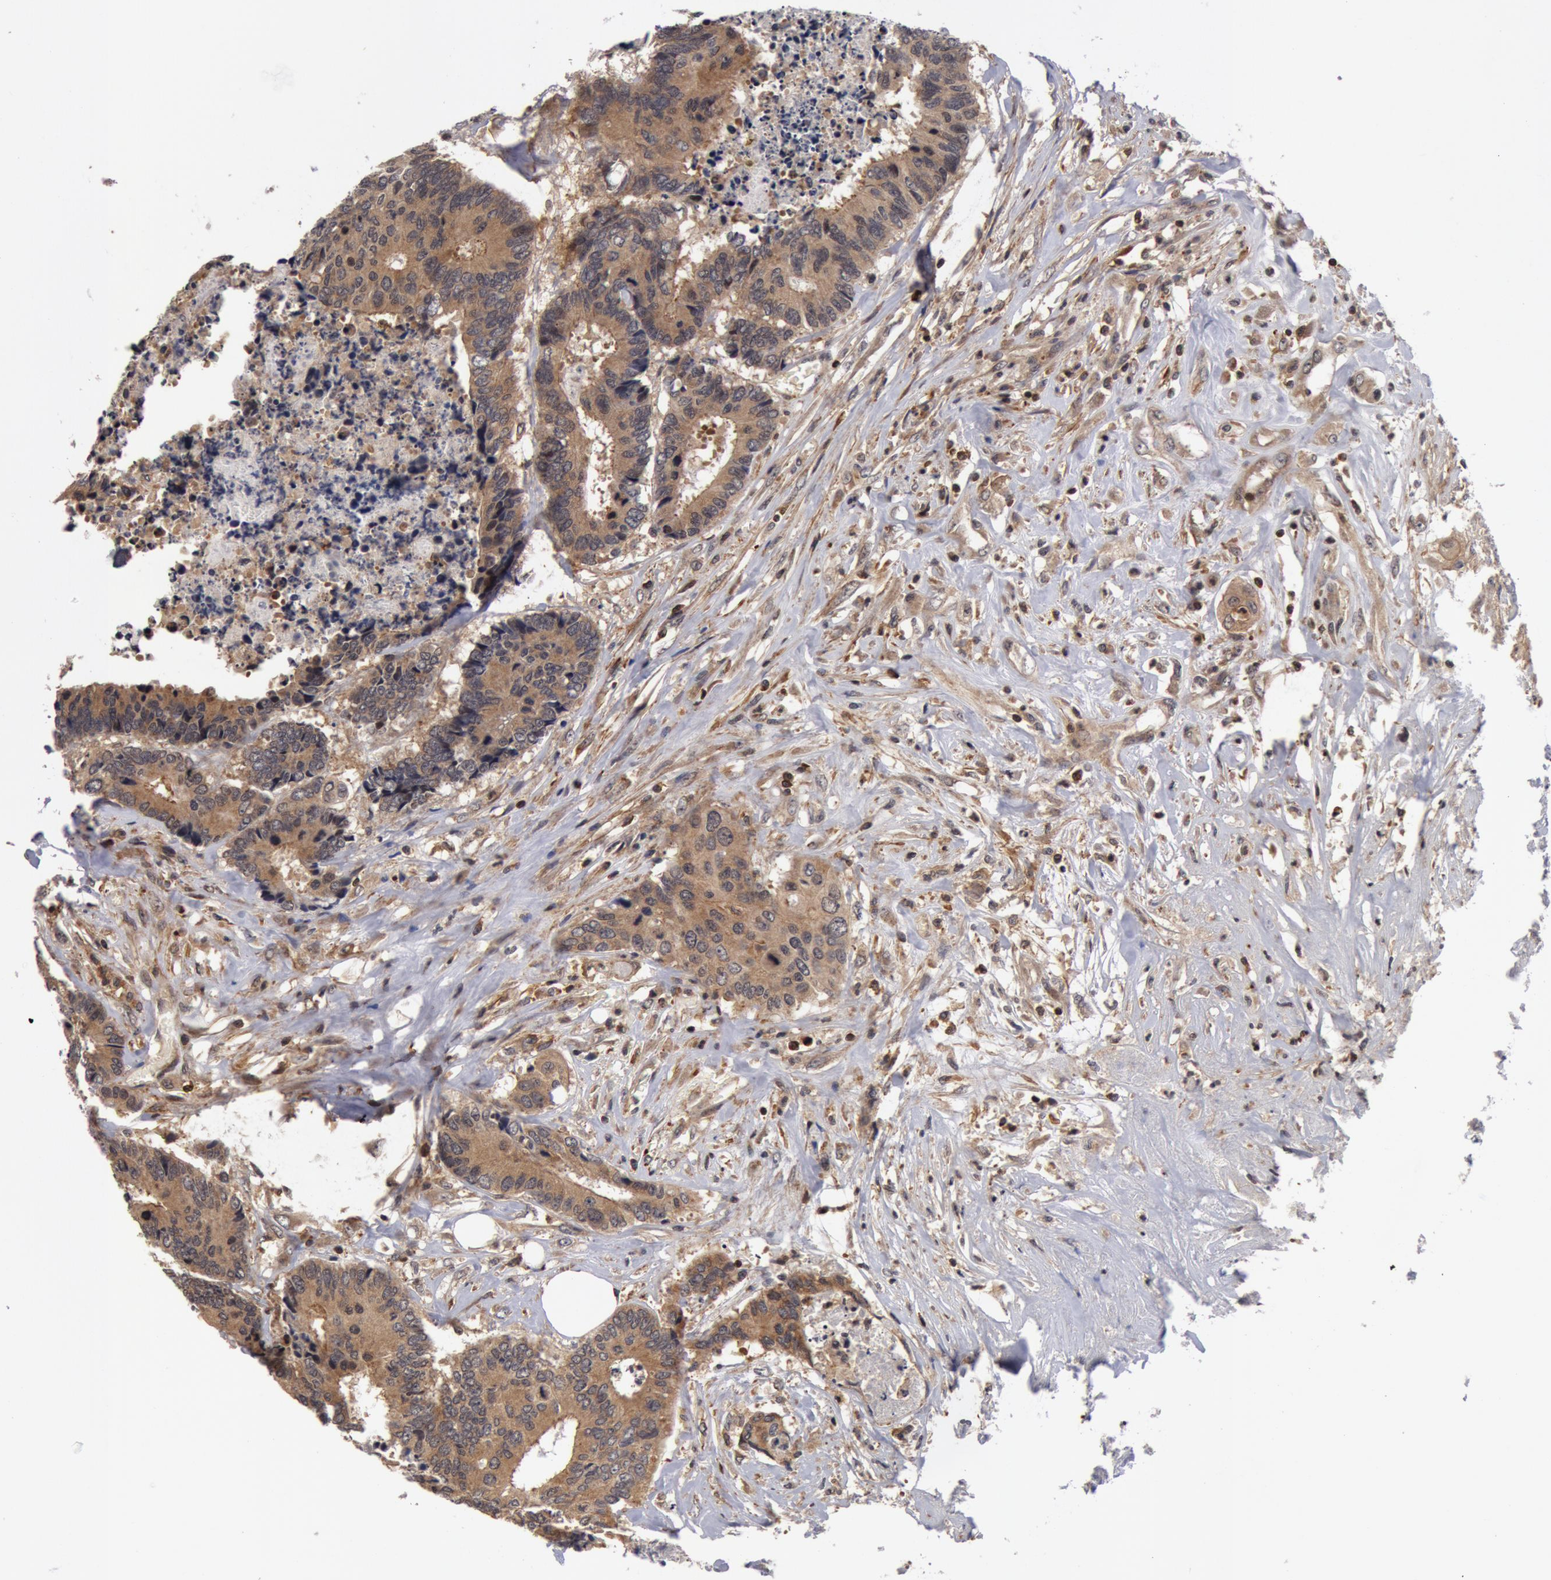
{"staining": {"intensity": "weak", "quantity": ">75%", "location": "cytoplasmic/membranous"}, "tissue": "colorectal cancer", "cell_type": "Tumor cells", "image_type": "cancer", "snomed": [{"axis": "morphology", "description": "Adenocarcinoma, NOS"}, {"axis": "topography", "description": "Rectum"}], "caption": "A histopathology image of colorectal cancer (adenocarcinoma) stained for a protein reveals weak cytoplasmic/membranous brown staining in tumor cells.", "gene": "ZNF350", "patient": {"sex": "male", "age": 55}}